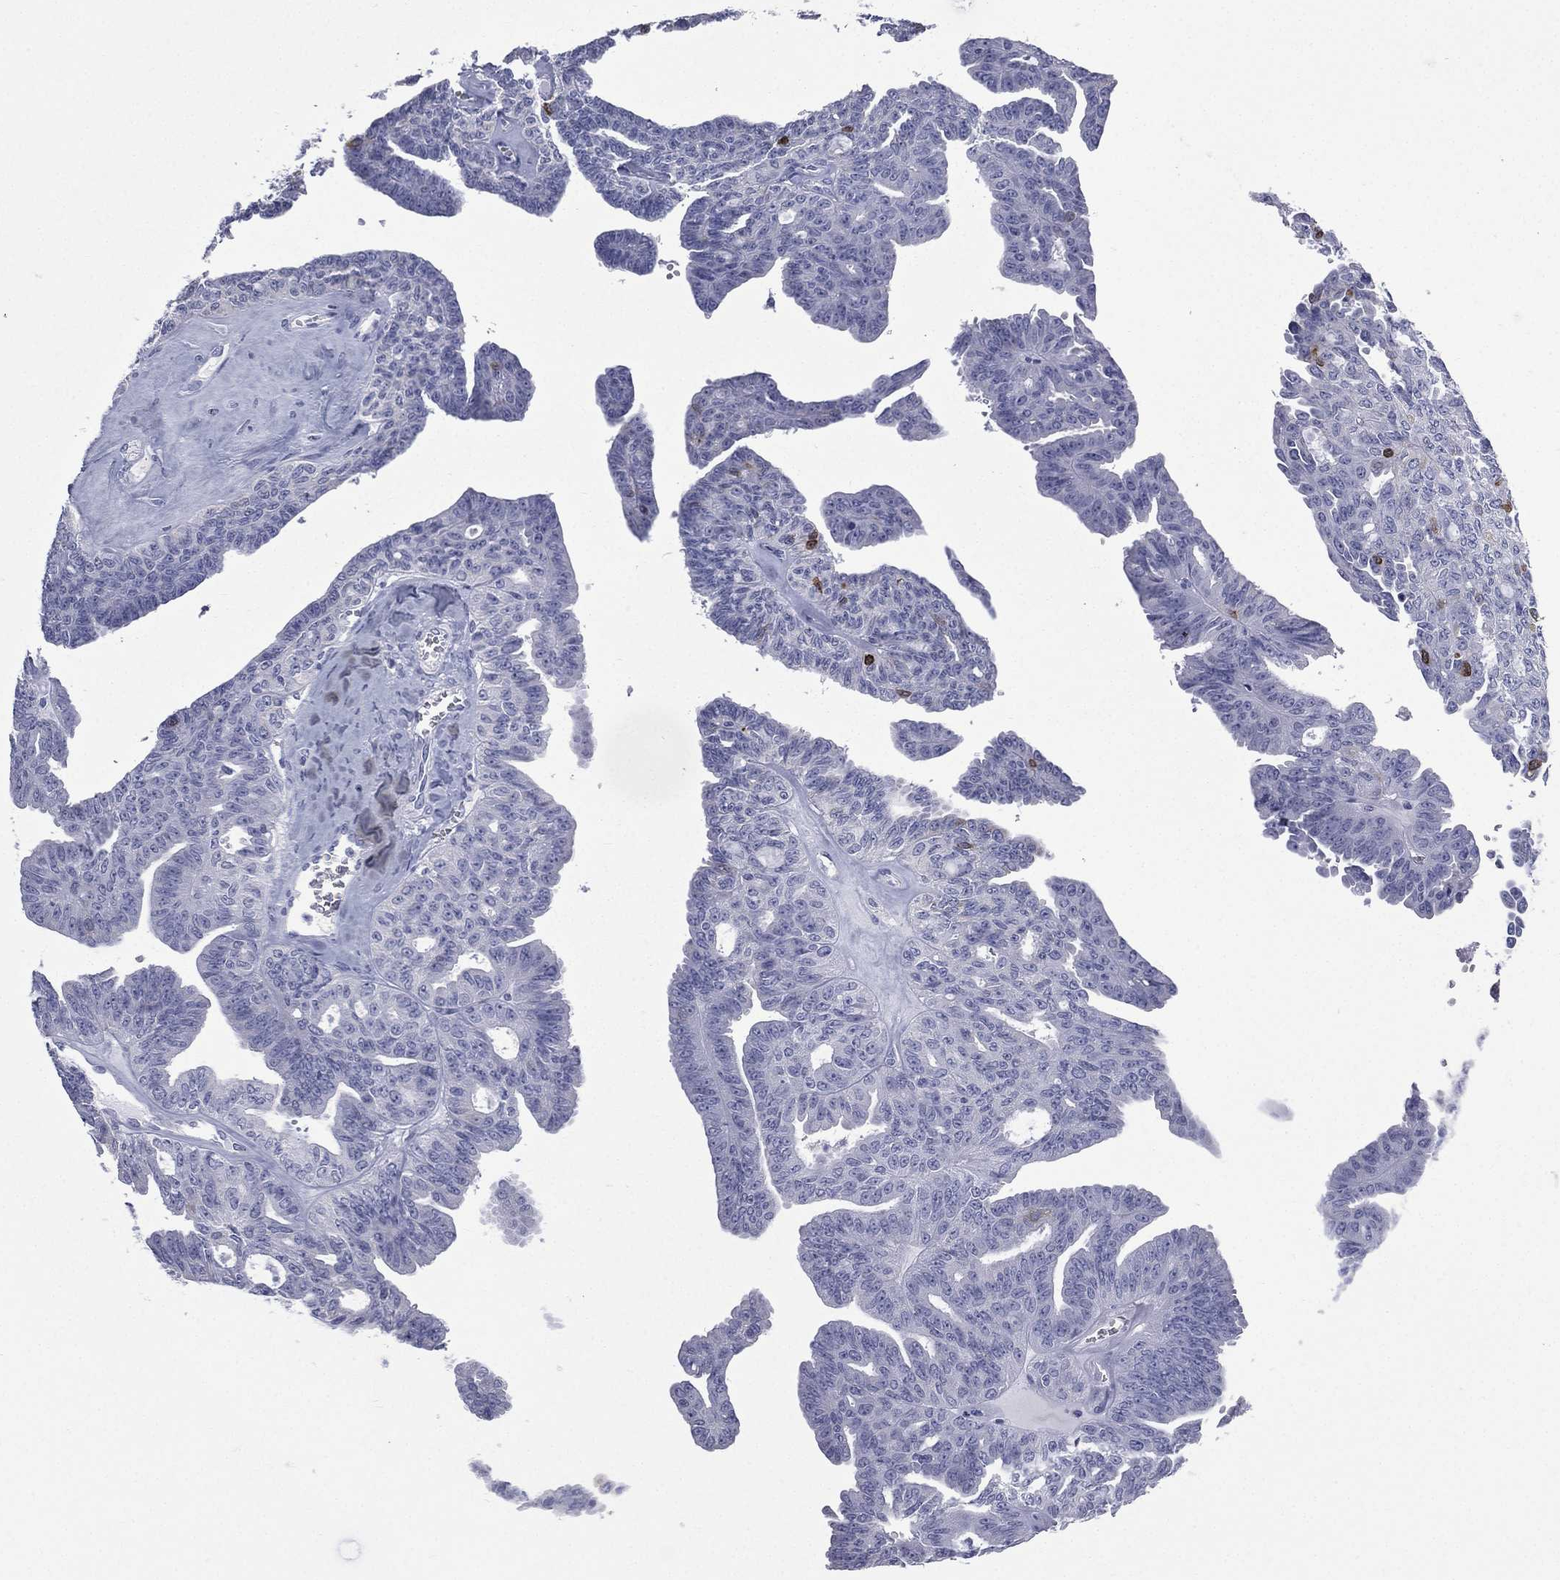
{"staining": {"intensity": "negative", "quantity": "none", "location": "none"}, "tissue": "ovarian cancer", "cell_type": "Tumor cells", "image_type": "cancer", "snomed": [{"axis": "morphology", "description": "Cystadenocarcinoma, serous, NOS"}, {"axis": "topography", "description": "Ovary"}], "caption": "Immunohistochemistry (IHC) of human ovarian serous cystadenocarcinoma displays no staining in tumor cells.", "gene": "CES2", "patient": {"sex": "female", "age": 71}}